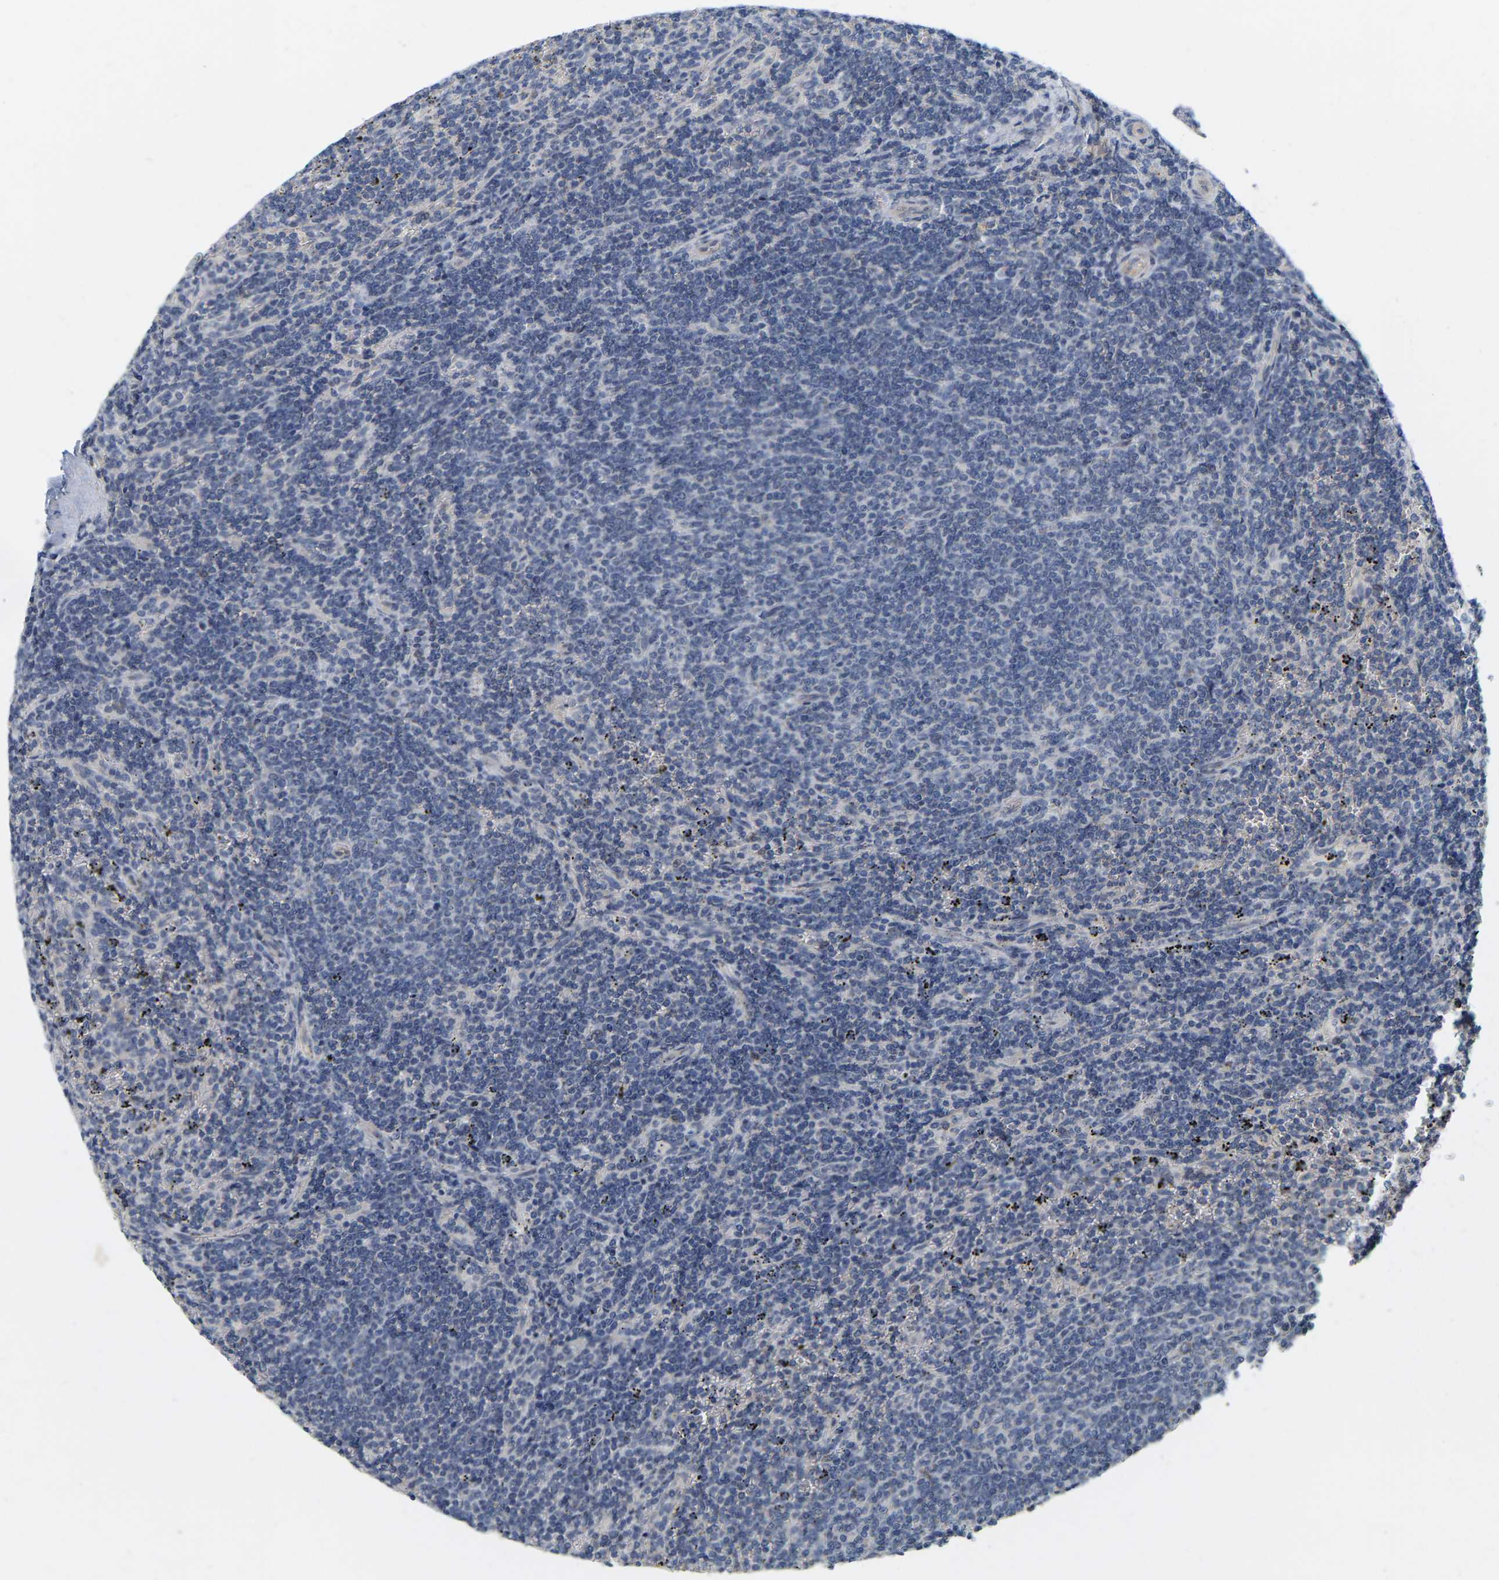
{"staining": {"intensity": "negative", "quantity": "none", "location": "none"}, "tissue": "lymphoma", "cell_type": "Tumor cells", "image_type": "cancer", "snomed": [{"axis": "morphology", "description": "Malignant lymphoma, non-Hodgkin's type, Low grade"}, {"axis": "topography", "description": "Spleen"}], "caption": "Histopathology image shows no protein staining in tumor cells of lymphoma tissue.", "gene": "SSH1", "patient": {"sex": "female", "age": 50}}